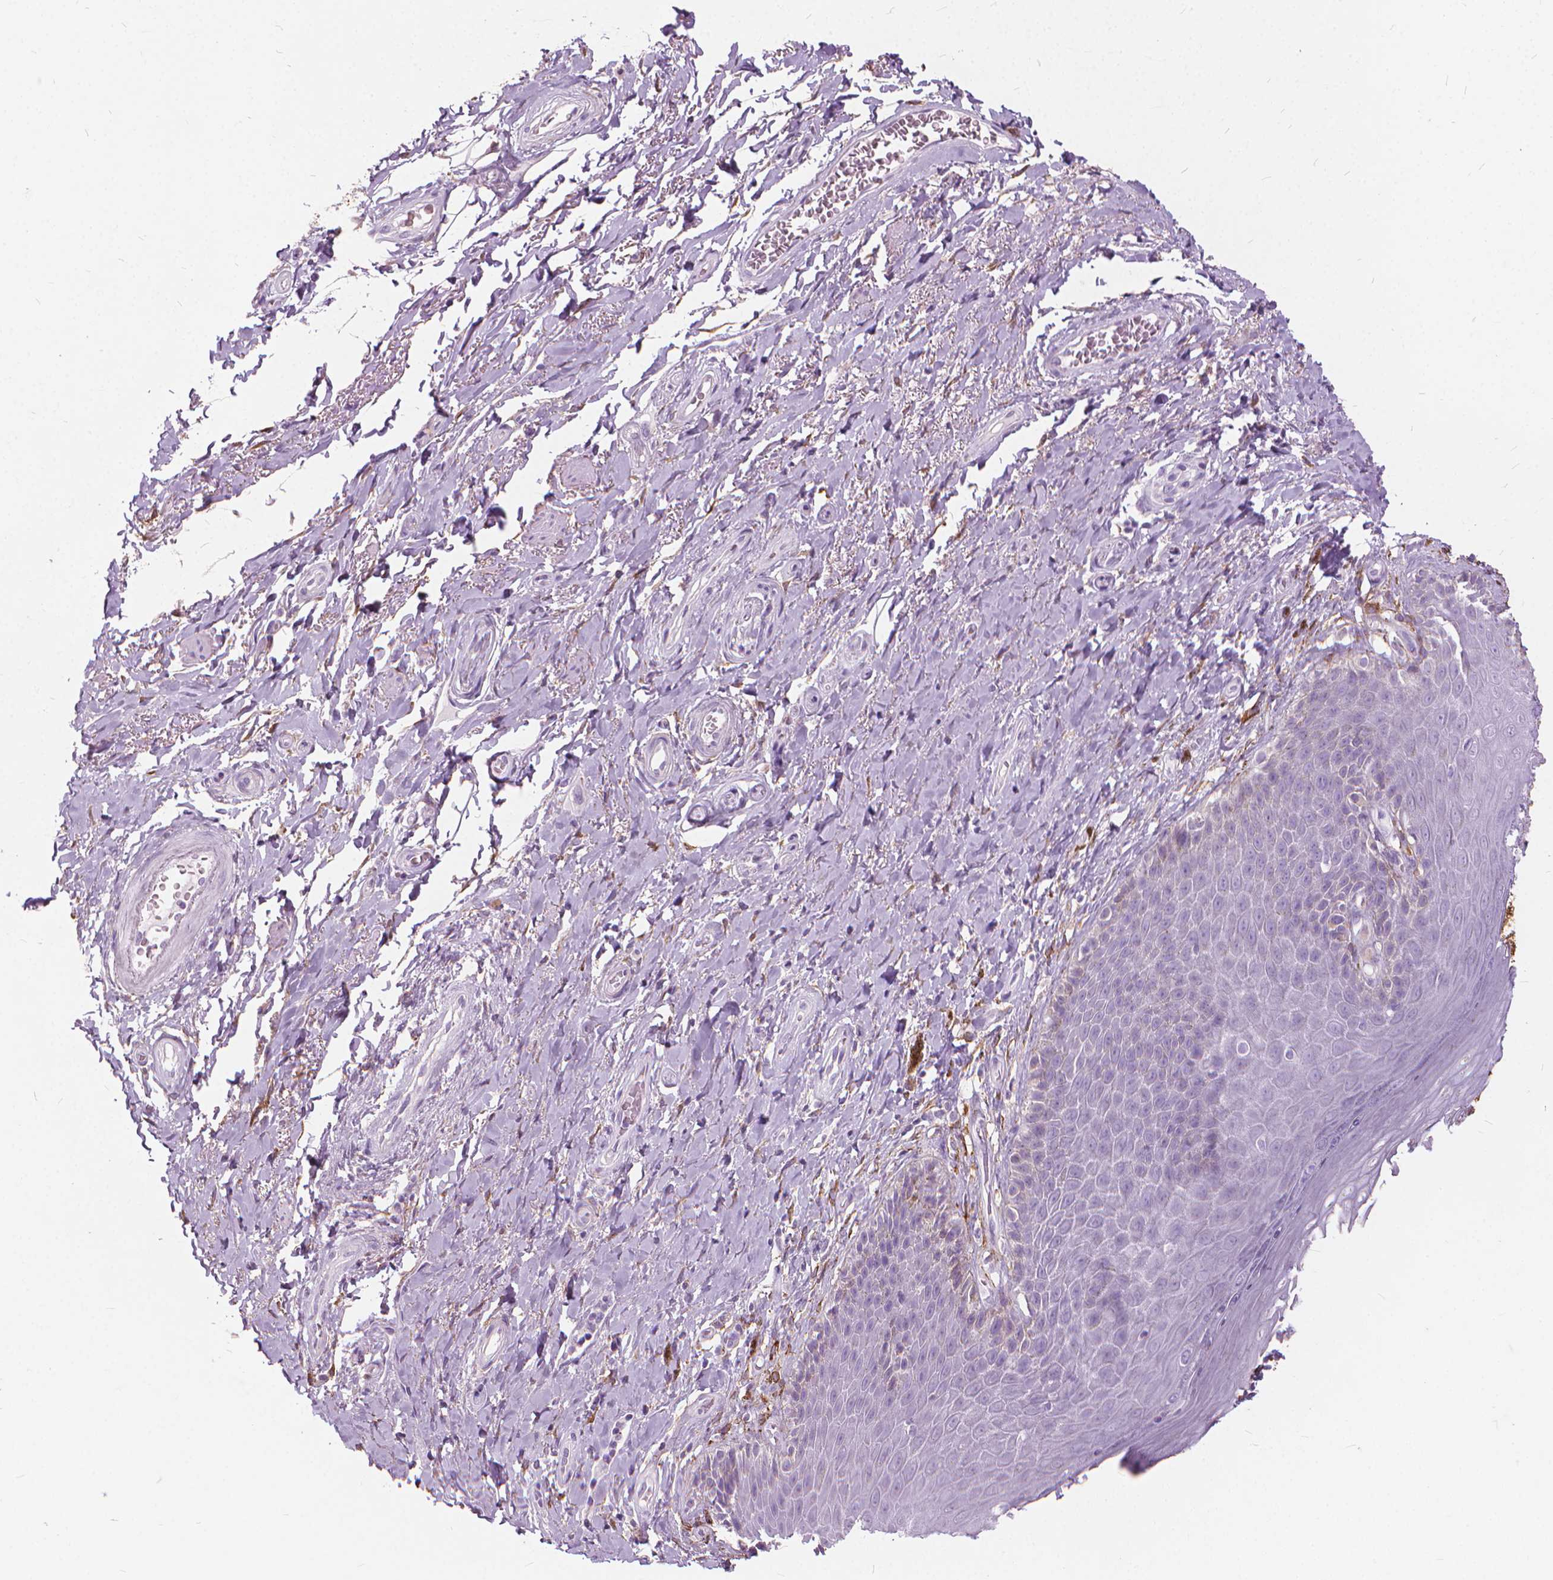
{"staining": {"intensity": "negative", "quantity": "none", "location": "none"}, "tissue": "adipose tissue", "cell_type": "Adipocytes", "image_type": "normal", "snomed": [{"axis": "morphology", "description": "Normal tissue, NOS"}, {"axis": "topography", "description": "Anal"}, {"axis": "topography", "description": "Peripheral nerve tissue"}], "caption": "Adipocytes show no significant protein positivity in normal adipose tissue.", "gene": "DNM1", "patient": {"sex": "male", "age": 53}}